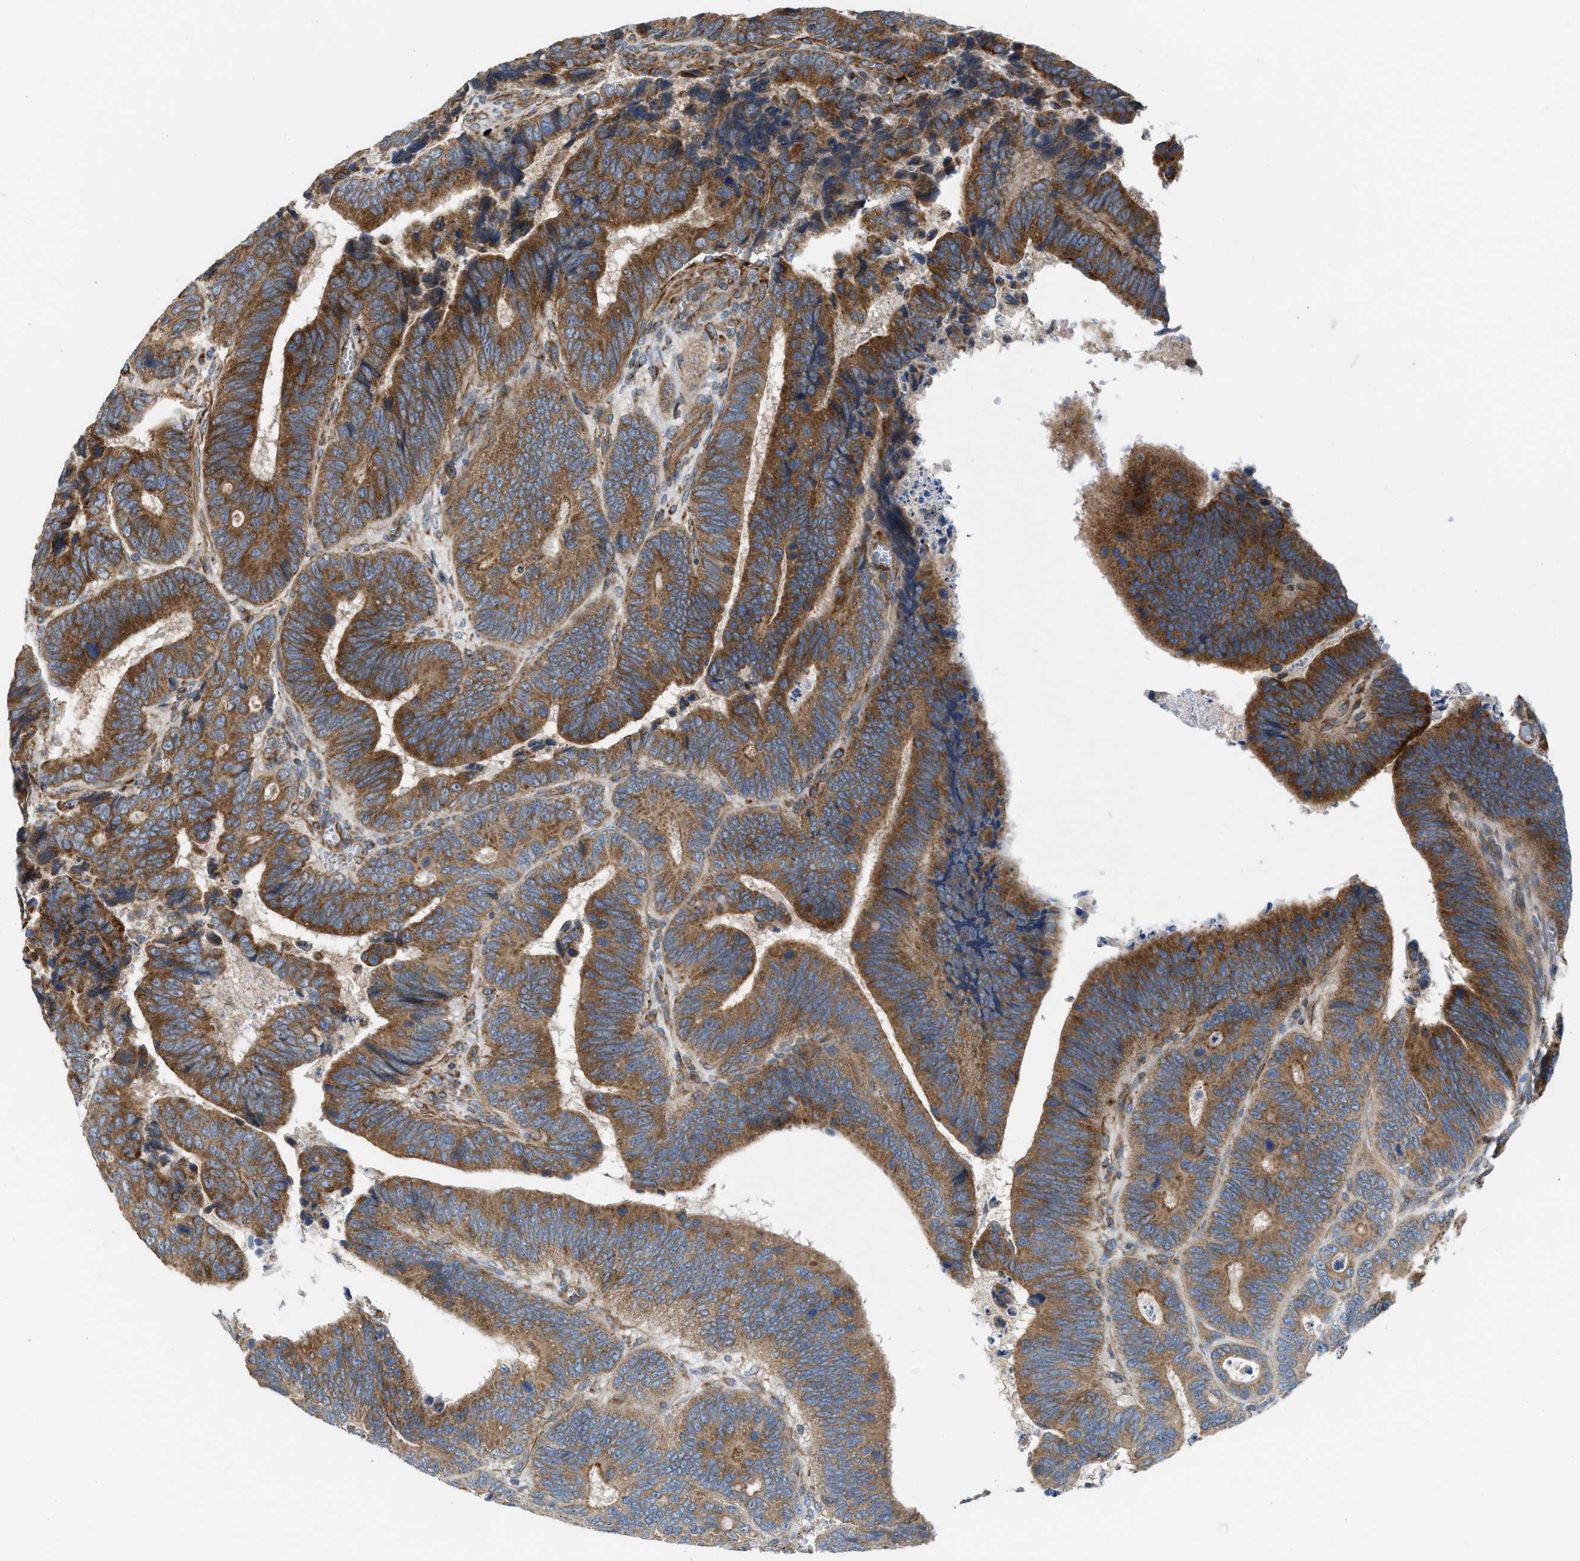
{"staining": {"intensity": "moderate", "quantity": ">75%", "location": "cytoplasmic/membranous"}, "tissue": "colorectal cancer", "cell_type": "Tumor cells", "image_type": "cancer", "snomed": [{"axis": "morphology", "description": "Inflammation, NOS"}, {"axis": "morphology", "description": "Adenocarcinoma, NOS"}, {"axis": "topography", "description": "Colon"}], "caption": "Immunohistochemistry (IHC) photomicrograph of colorectal cancer (adenocarcinoma) stained for a protein (brown), which demonstrates medium levels of moderate cytoplasmic/membranous staining in about >75% of tumor cells.", "gene": "SLC10A3", "patient": {"sex": "male", "age": 72}}